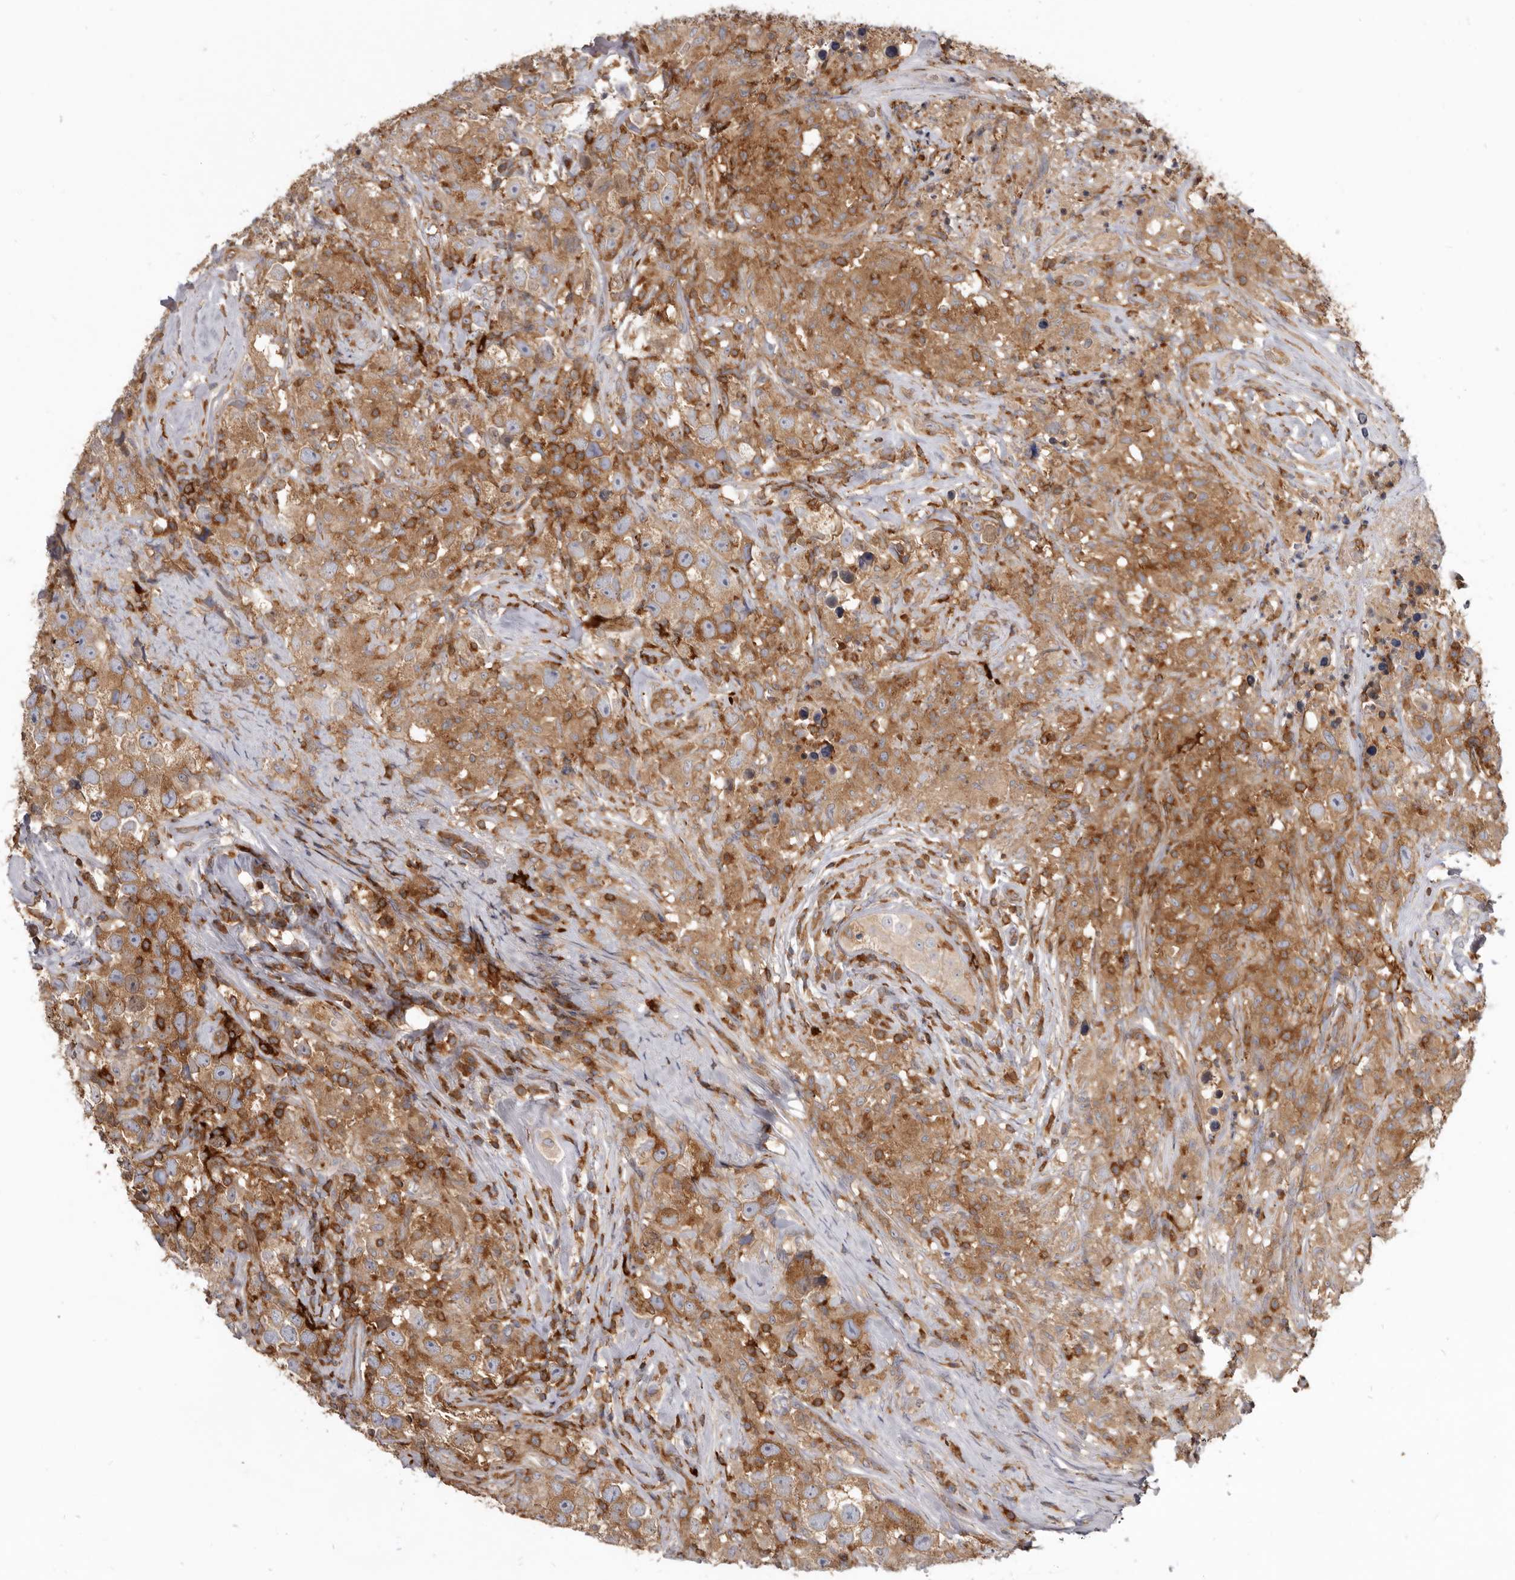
{"staining": {"intensity": "moderate", "quantity": ">75%", "location": "cytoplasmic/membranous"}, "tissue": "testis cancer", "cell_type": "Tumor cells", "image_type": "cancer", "snomed": [{"axis": "morphology", "description": "Seminoma, NOS"}, {"axis": "topography", "description": "Testis"}], "caption": "Moderate cytoplasmic/membranous positivity is seen in about >75% of tumor cells in seminoma (testis). Immunohistochemistry stains the protein in brown and the nuclei are stained blue.", "gene": "CBL", "patient": {"sex": "male", "age": 49}}